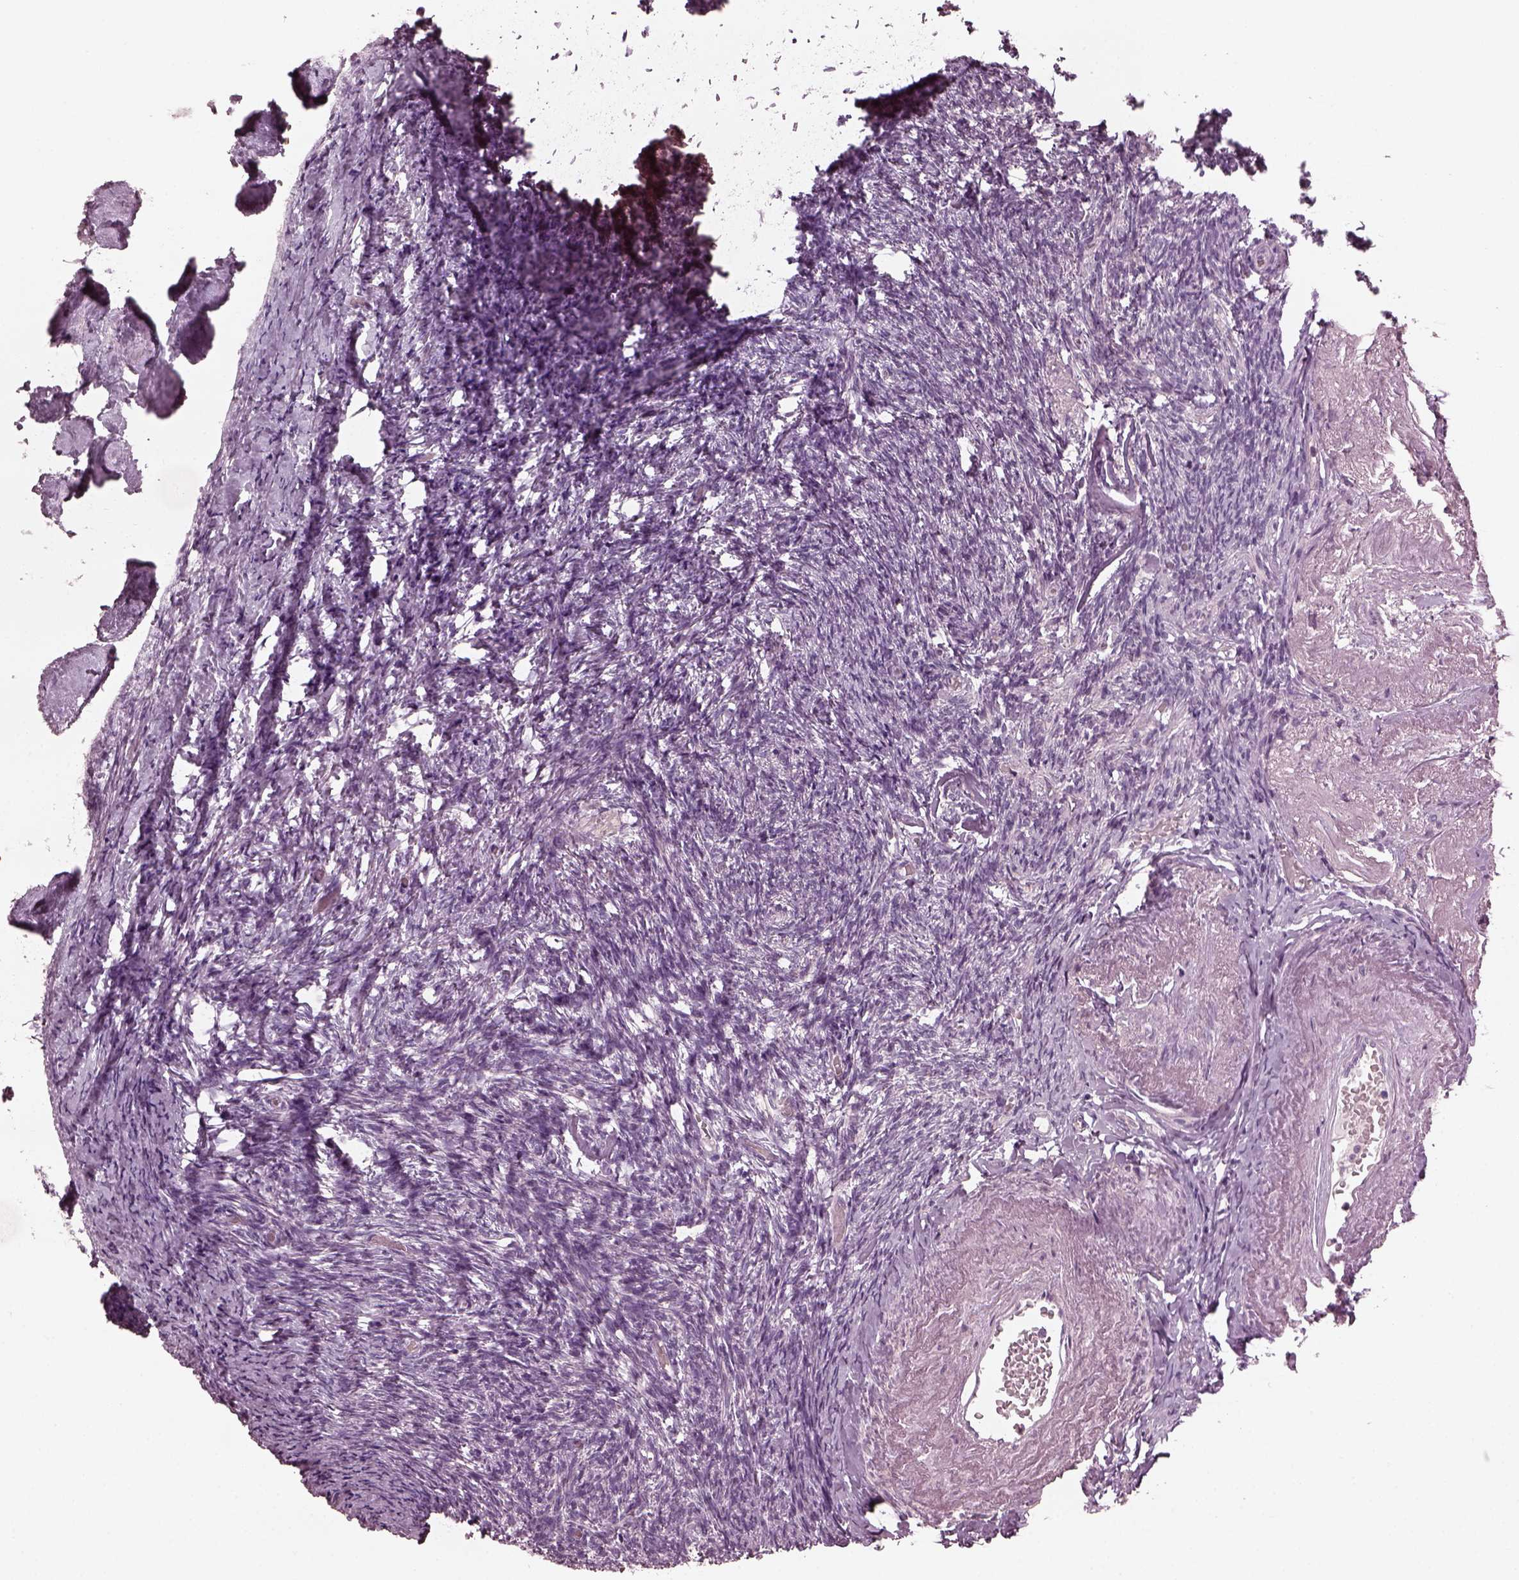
{"staining": {"intensity": "negative", "quantity": "none", "location": "none"}, "tissue": "ovary", "cell_type": "Follicle cells", "image_type": "normal", "snomed": [{"axis": "morphology", "description": "Normal tissue, NOS"}, {"axis": "topography", "description": "Ovary"}], "caption": "A photomicrograph of human ovary is negative for staining in follicle cells. The staining was performed using DAB to visualize the protein expression in brown, while the nuclei were stained in blue with hematoxylin (Magnification: 20x).", "gene": "CCDC170", "patient": {"sex": "female", "age": 72}}